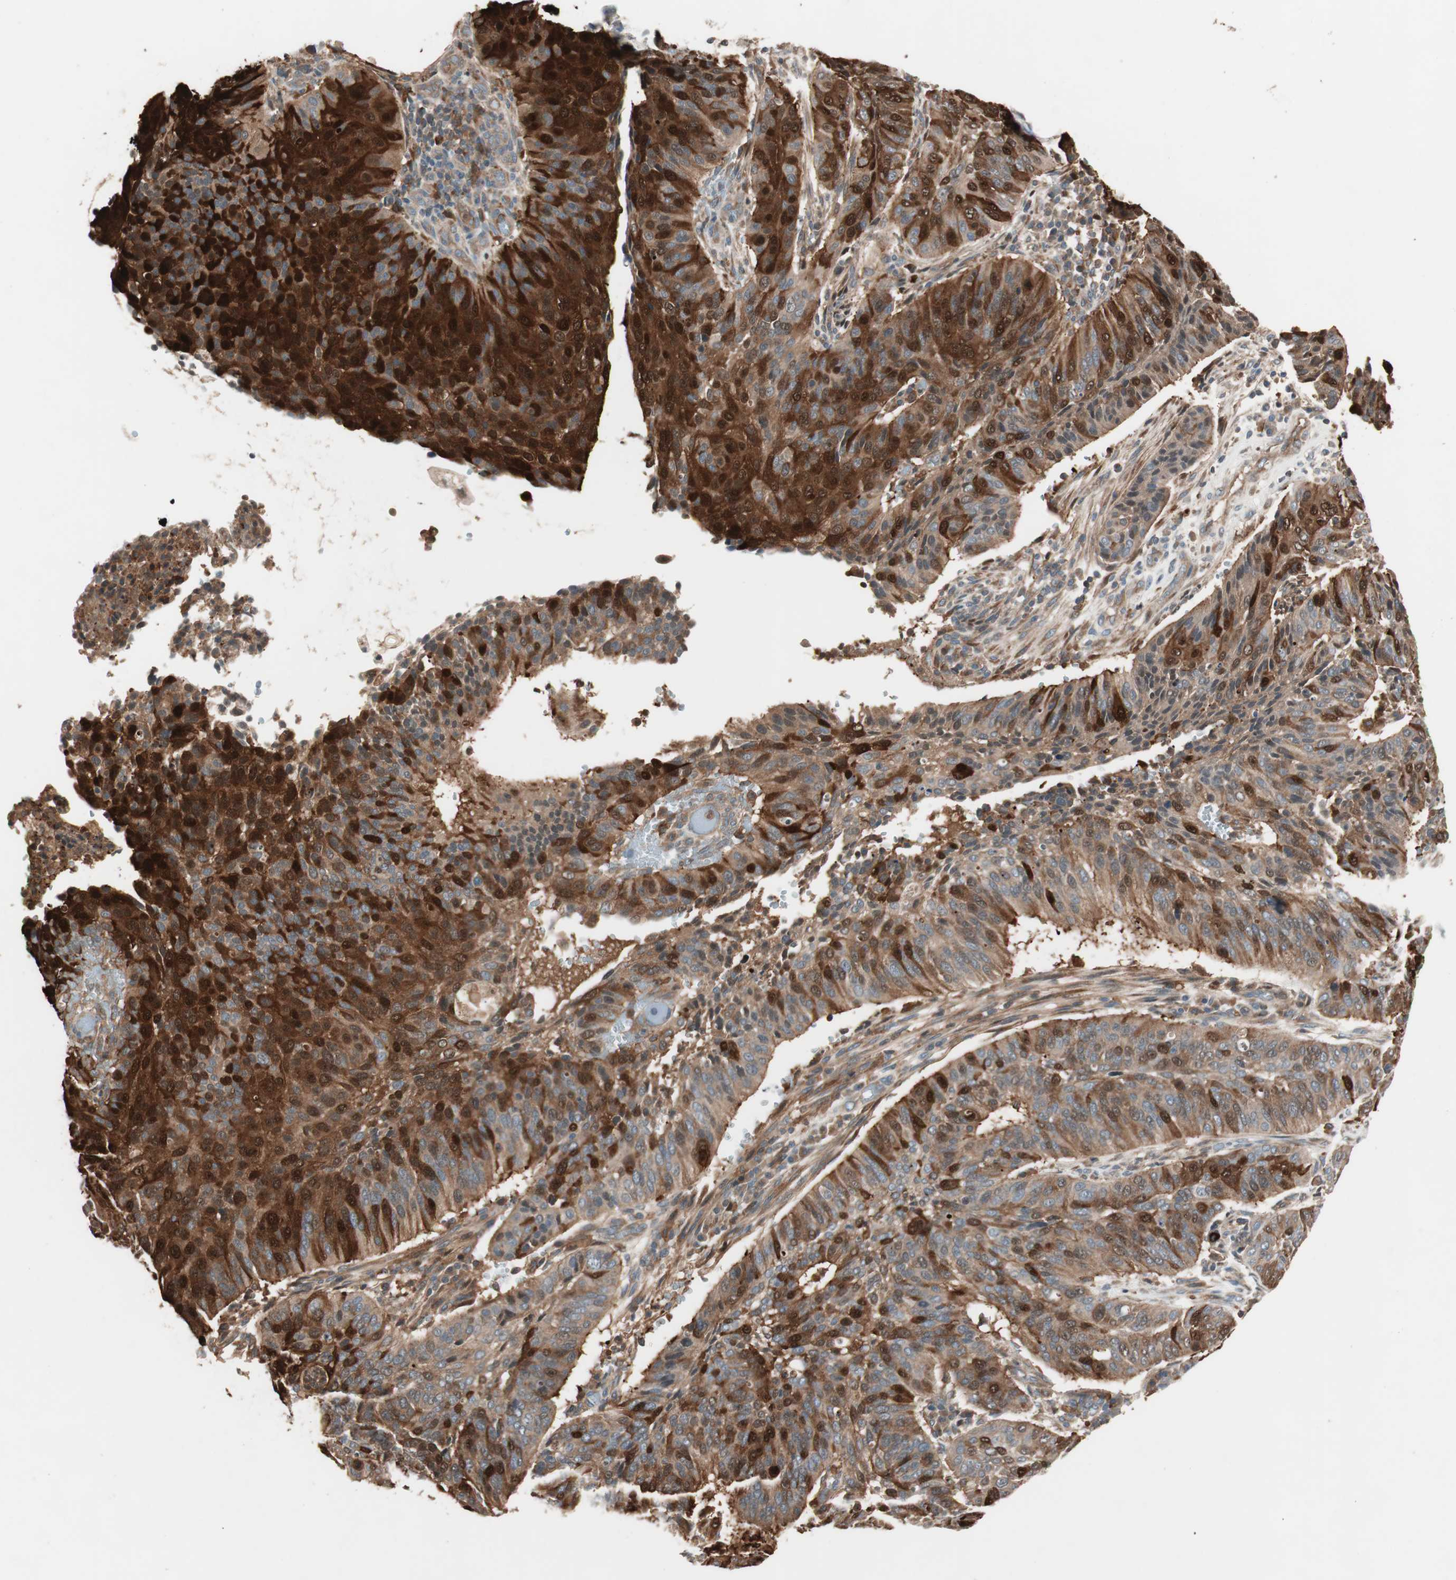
{"staining": {"intensity": "strong", "quantity": ">75%", "location": "cytoplasmic/membranous"}, "tissue": "cervical cancer", "cell_type": "Tumor cells", "image_type": "cancer", "snomed": [{"axis": "morphology", "description": "Squamous cell carcinoma, NOS"}, {"axis": "topography", "description": "Cervix"}], "caption": "A brown stain shows strong cytoplasmic/membranous staining of a protein in human cervical squamous cell carcinoma tumor cells.", "gene": "STAB1", "patient": {"sex": "female", "age": 39}}